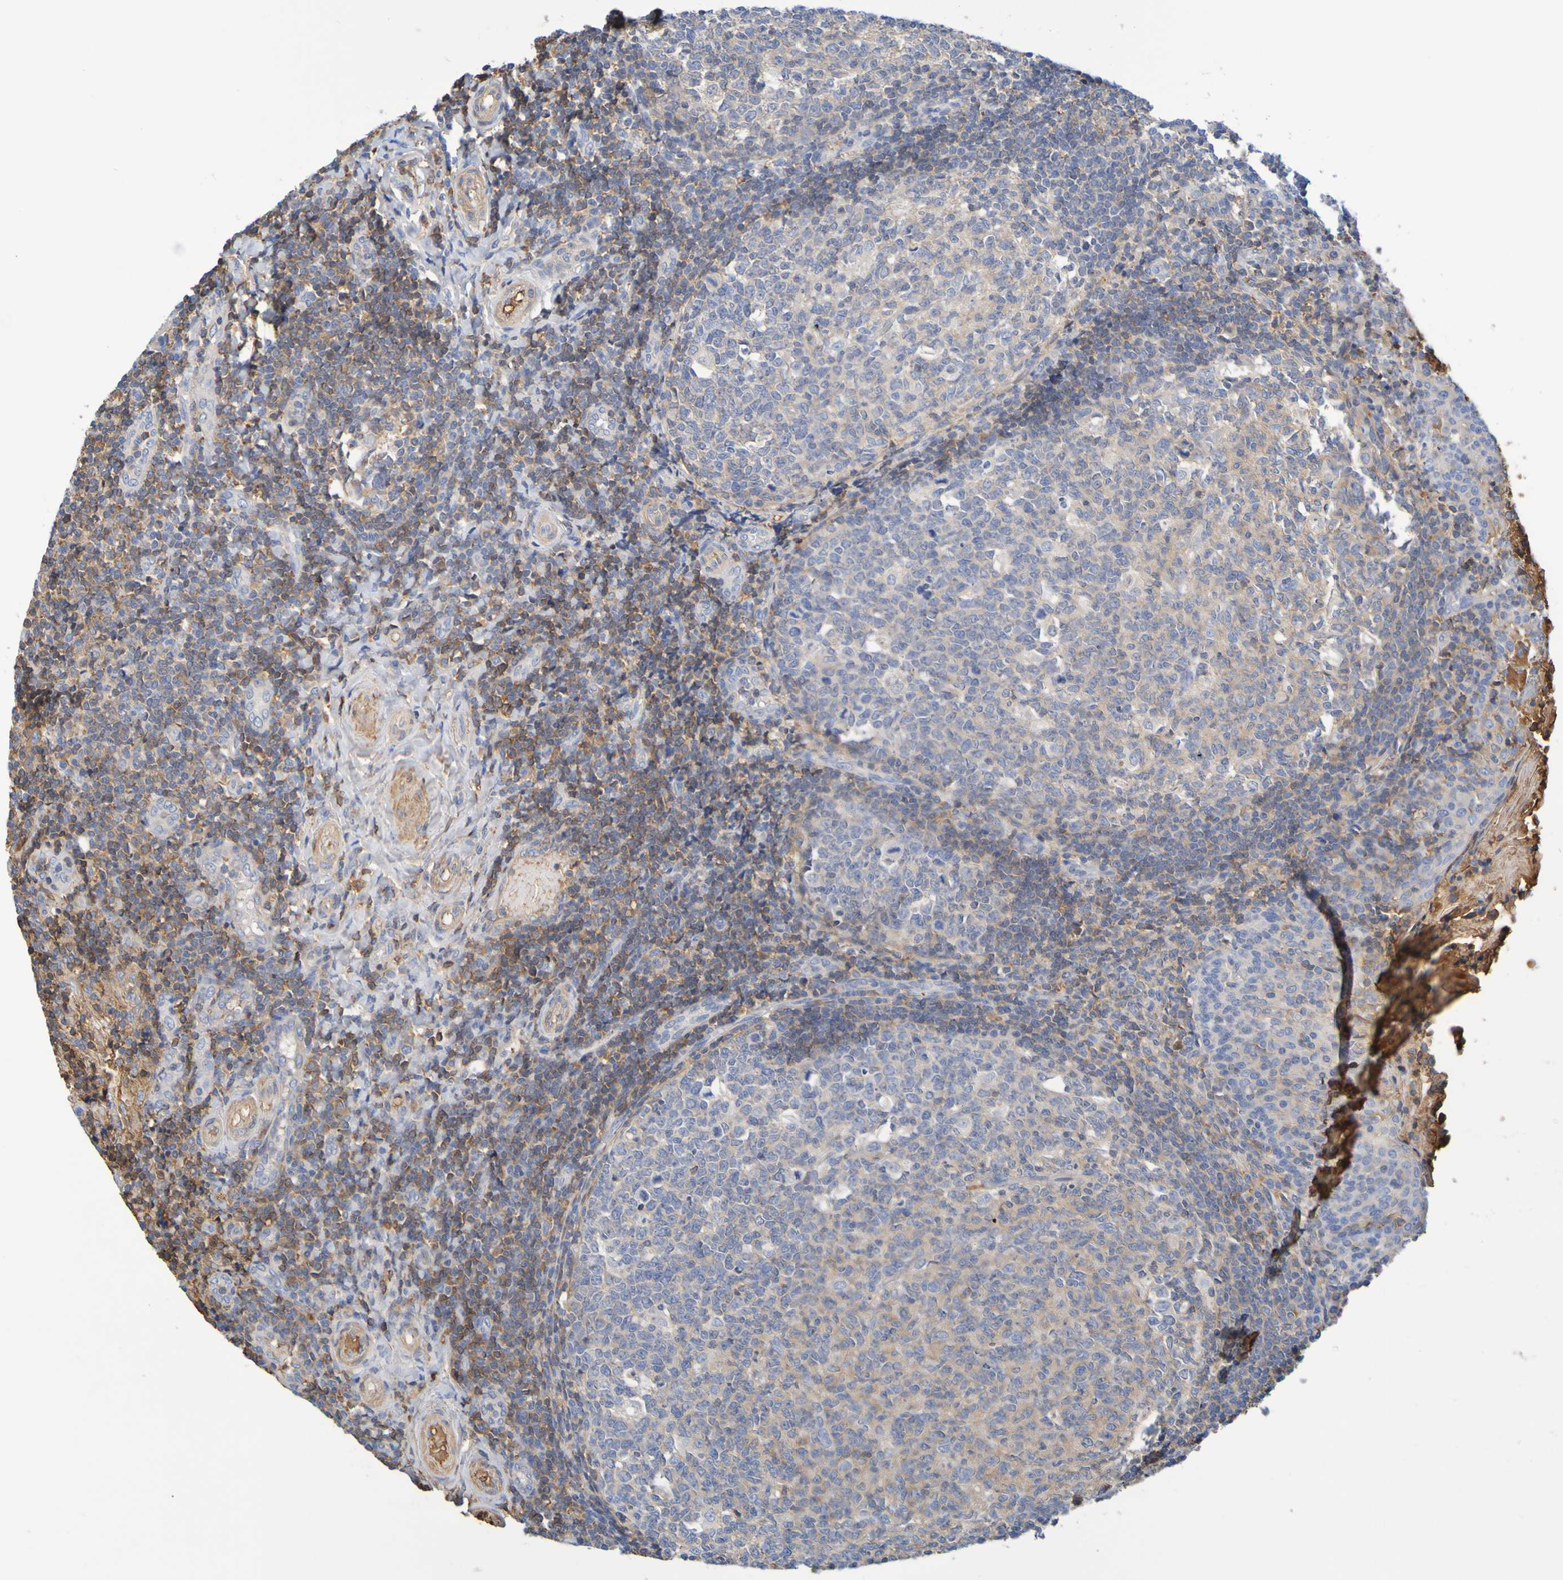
{"staining": {"intensity": "weak", "quantity": "25%-75%", "location": "cytoplasmic/membranous"}, "tissue": "tonsil", "cell_type": "Germinal center cells", "image_type": "normal", "snomed": [{"axis": "morphology", "description": "Normal tissue, NOS"}, {"axis": "topography", "description": "Tonsil"}], "caption": "This histopathology image shows unremarkable tonsil stained with IHC to label a protein in brown. The cytoplasmic/membranous of germinal center cells show weak positivity for the protein. Nuclei are counter-stained blue.", "gene": "GAB3", "patient": {"sex": "female", "age": 19}}